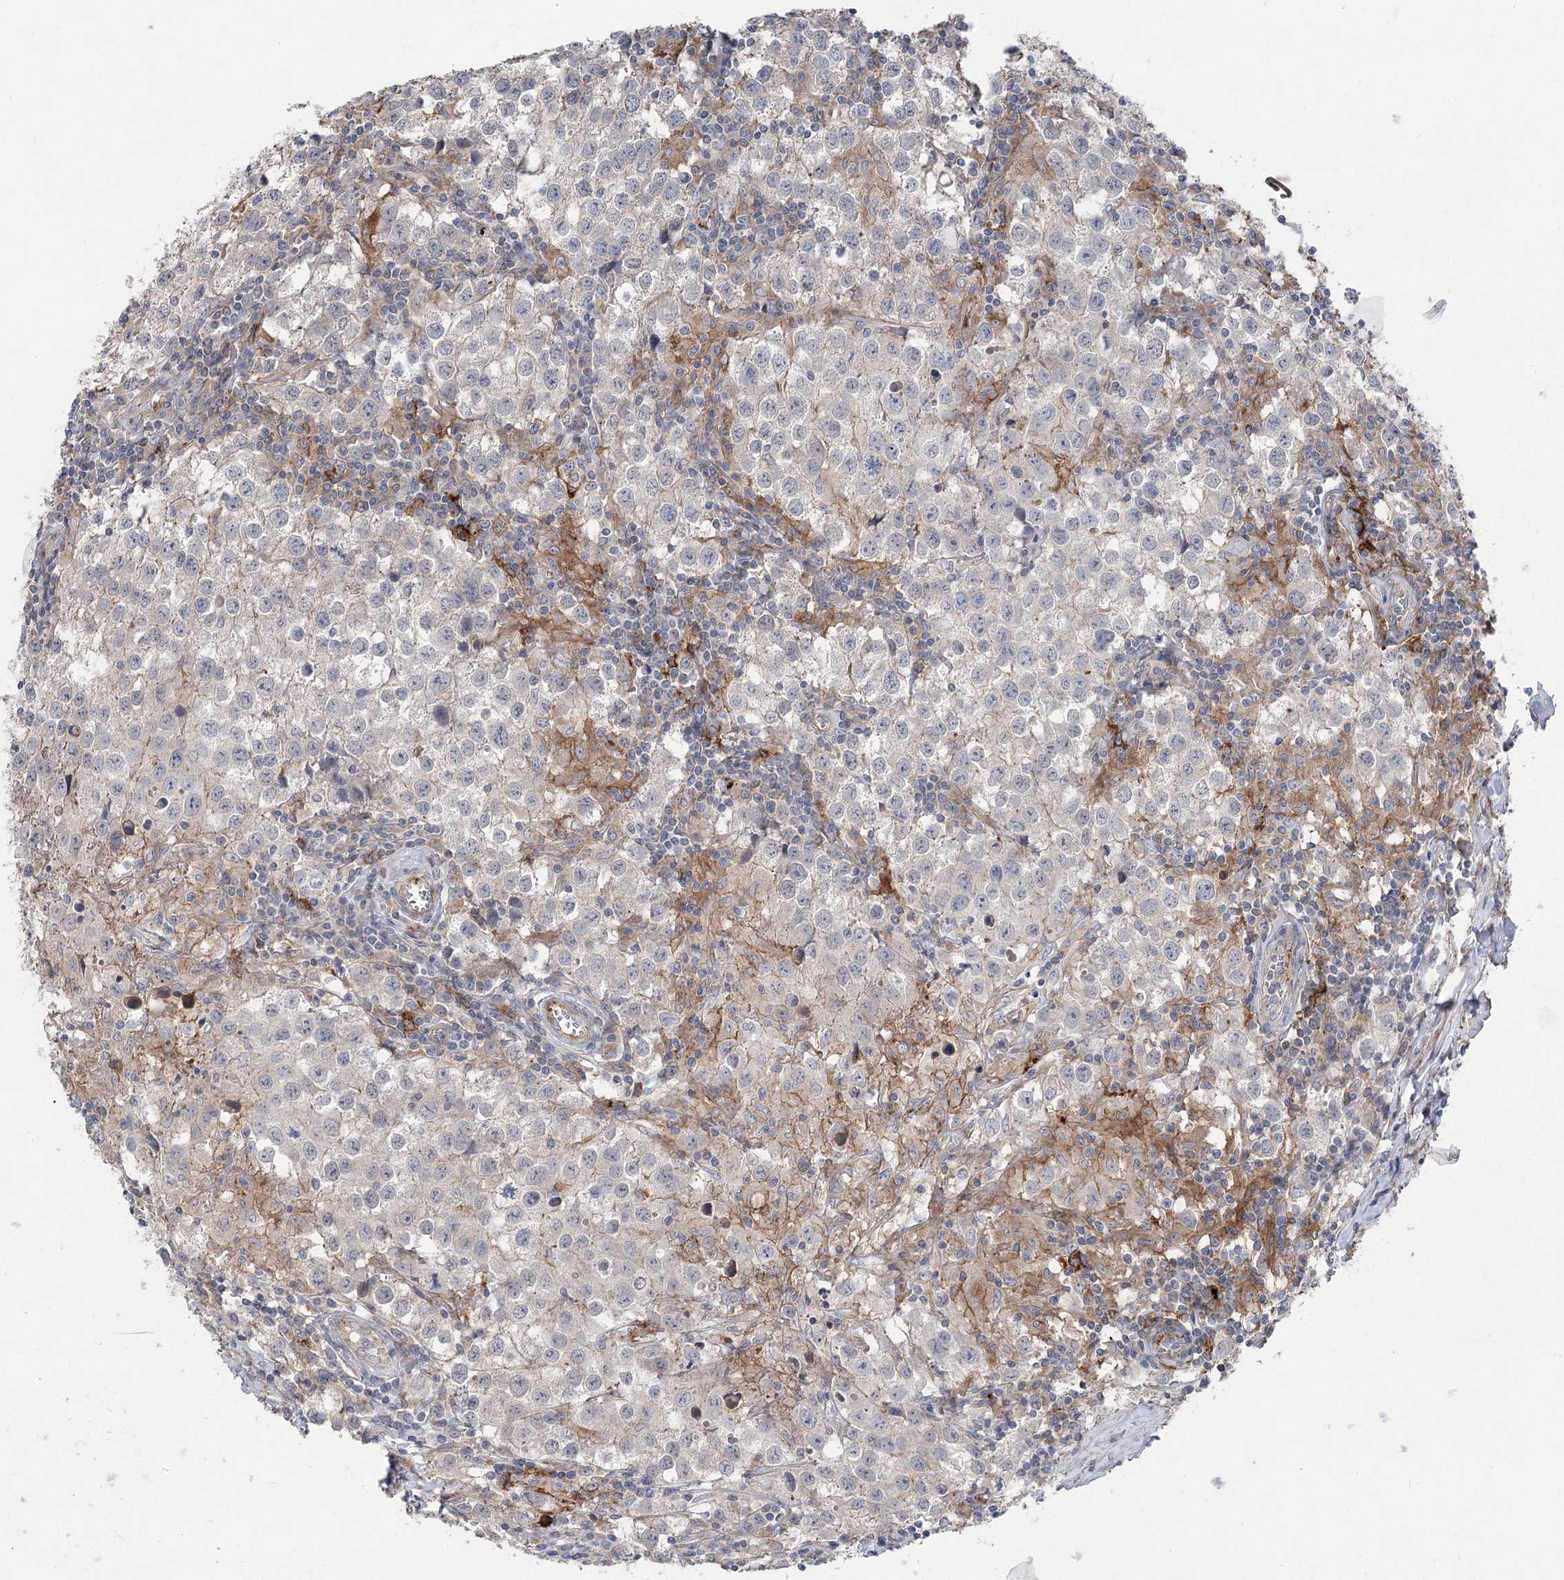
{"staining": {"intensity": "negative", "quantity": "none", "location": "none"}, "tissue": "testis cancer", "cell_type": "Tumor cells", "image_type": "cancer", "snomed": [{"axis": "morphology", "description": "Seminoma, NOS"}, {"axis": "morphology", "description": "Carcinoma, Embryonal, NOS"}, {"axis": "topography", "description": "Testis"}], "caption": "Immunohistochemistry image of neoplastic tissue: testis seminoma stained with DAB displays no significant protein positivity in tumor cells. The staining is performed using DAB (3,3'-diaminobenzidine) brown chromogen with nuclei counter-stained in using hematoxylin.", "gene": "SCN11A", "patient": {"sex": "male", "age": 43}}